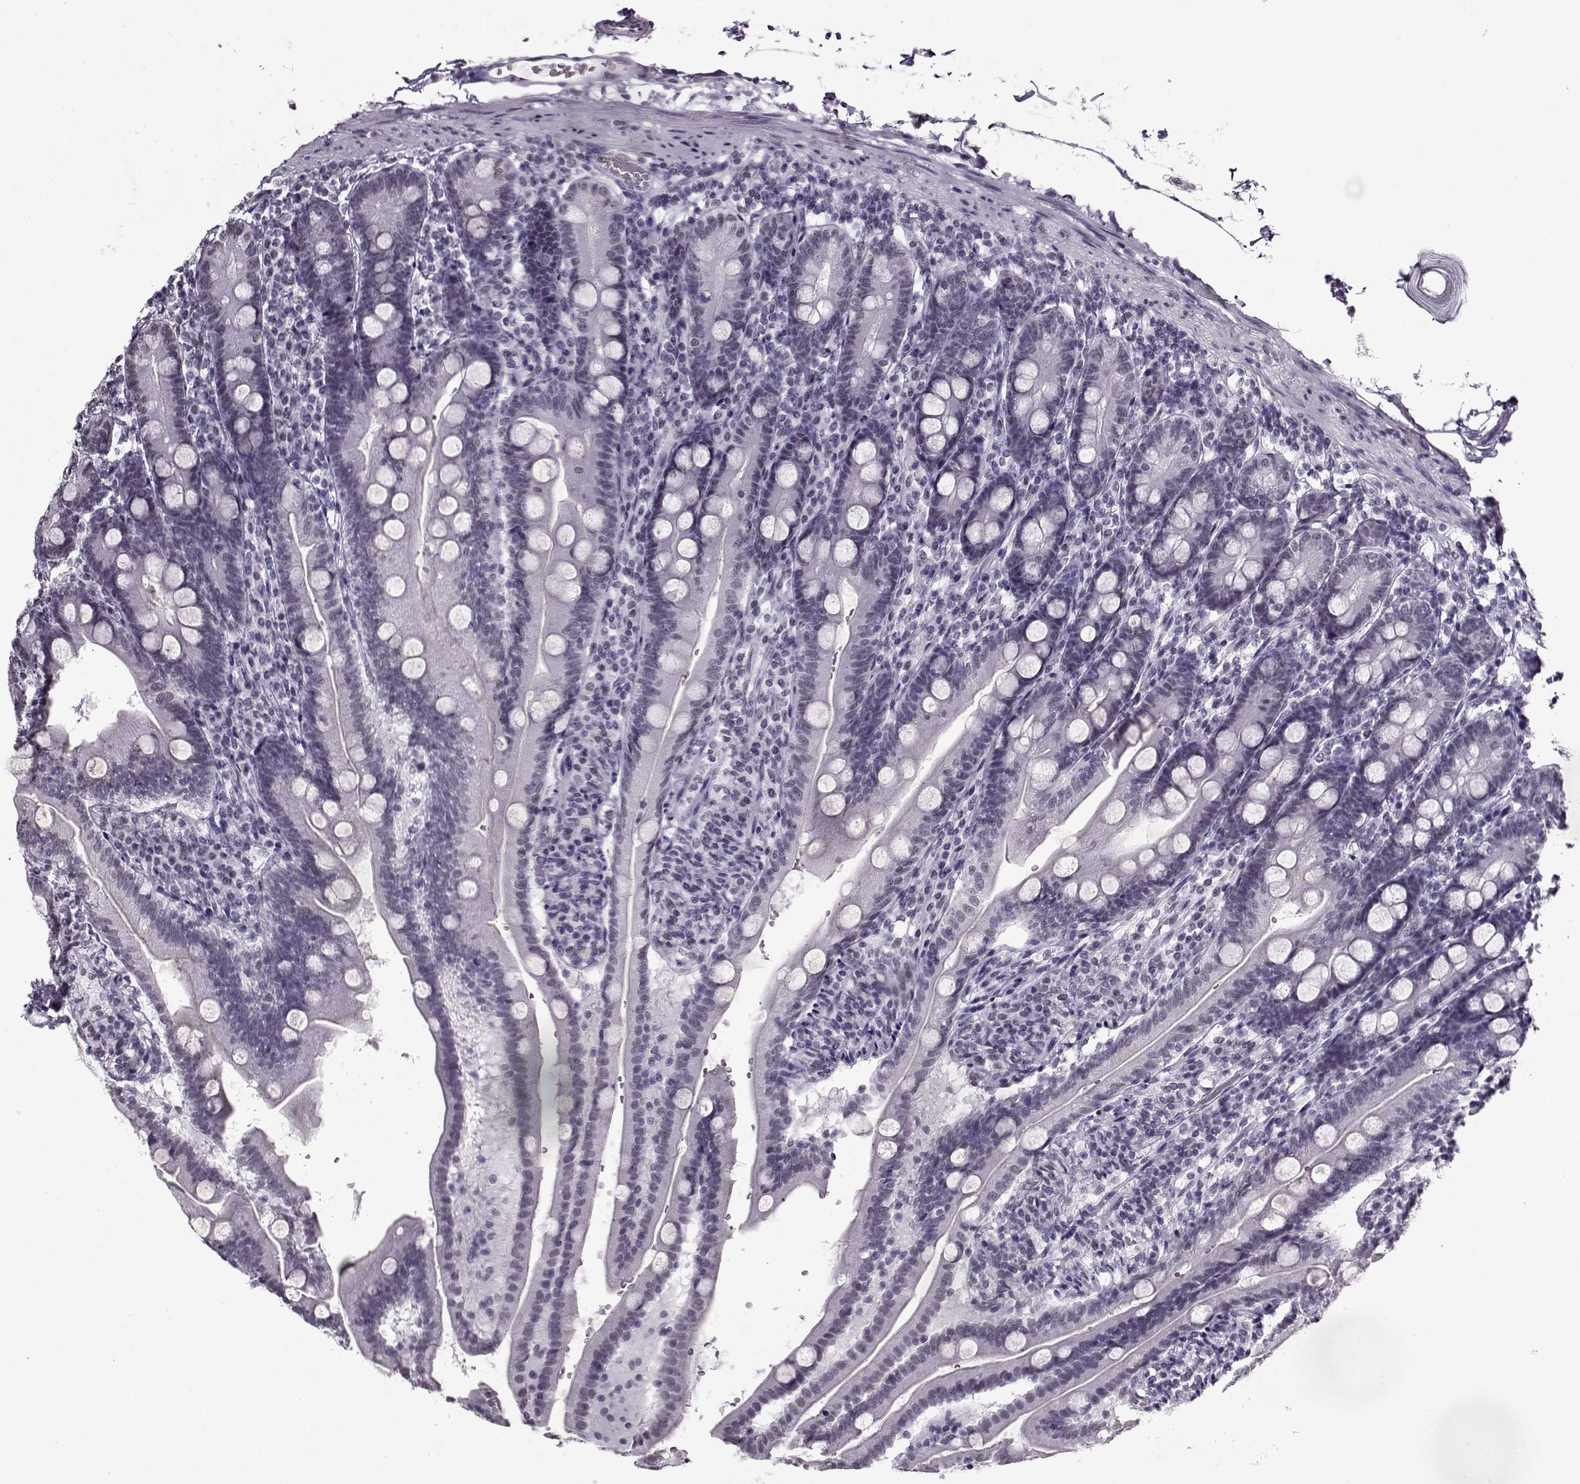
{"staining": {"intensity": "negative", "quantity": "none", "location": "none"}, "tissue": "duodenum", "cell_type": "Glandular cells", "image_type": "normal", "snomed": [{"axis": "morphology", "description": "Normal tissue, NOS"}, {"axis": "topography", "description": "Duodenum"}], "caption": "Duodenum stained for a protein using immunohistochemistry exhibits no expression glandular cells.", "gene": "PRMT8", "patient": {"sex": "female", "age": 67}}